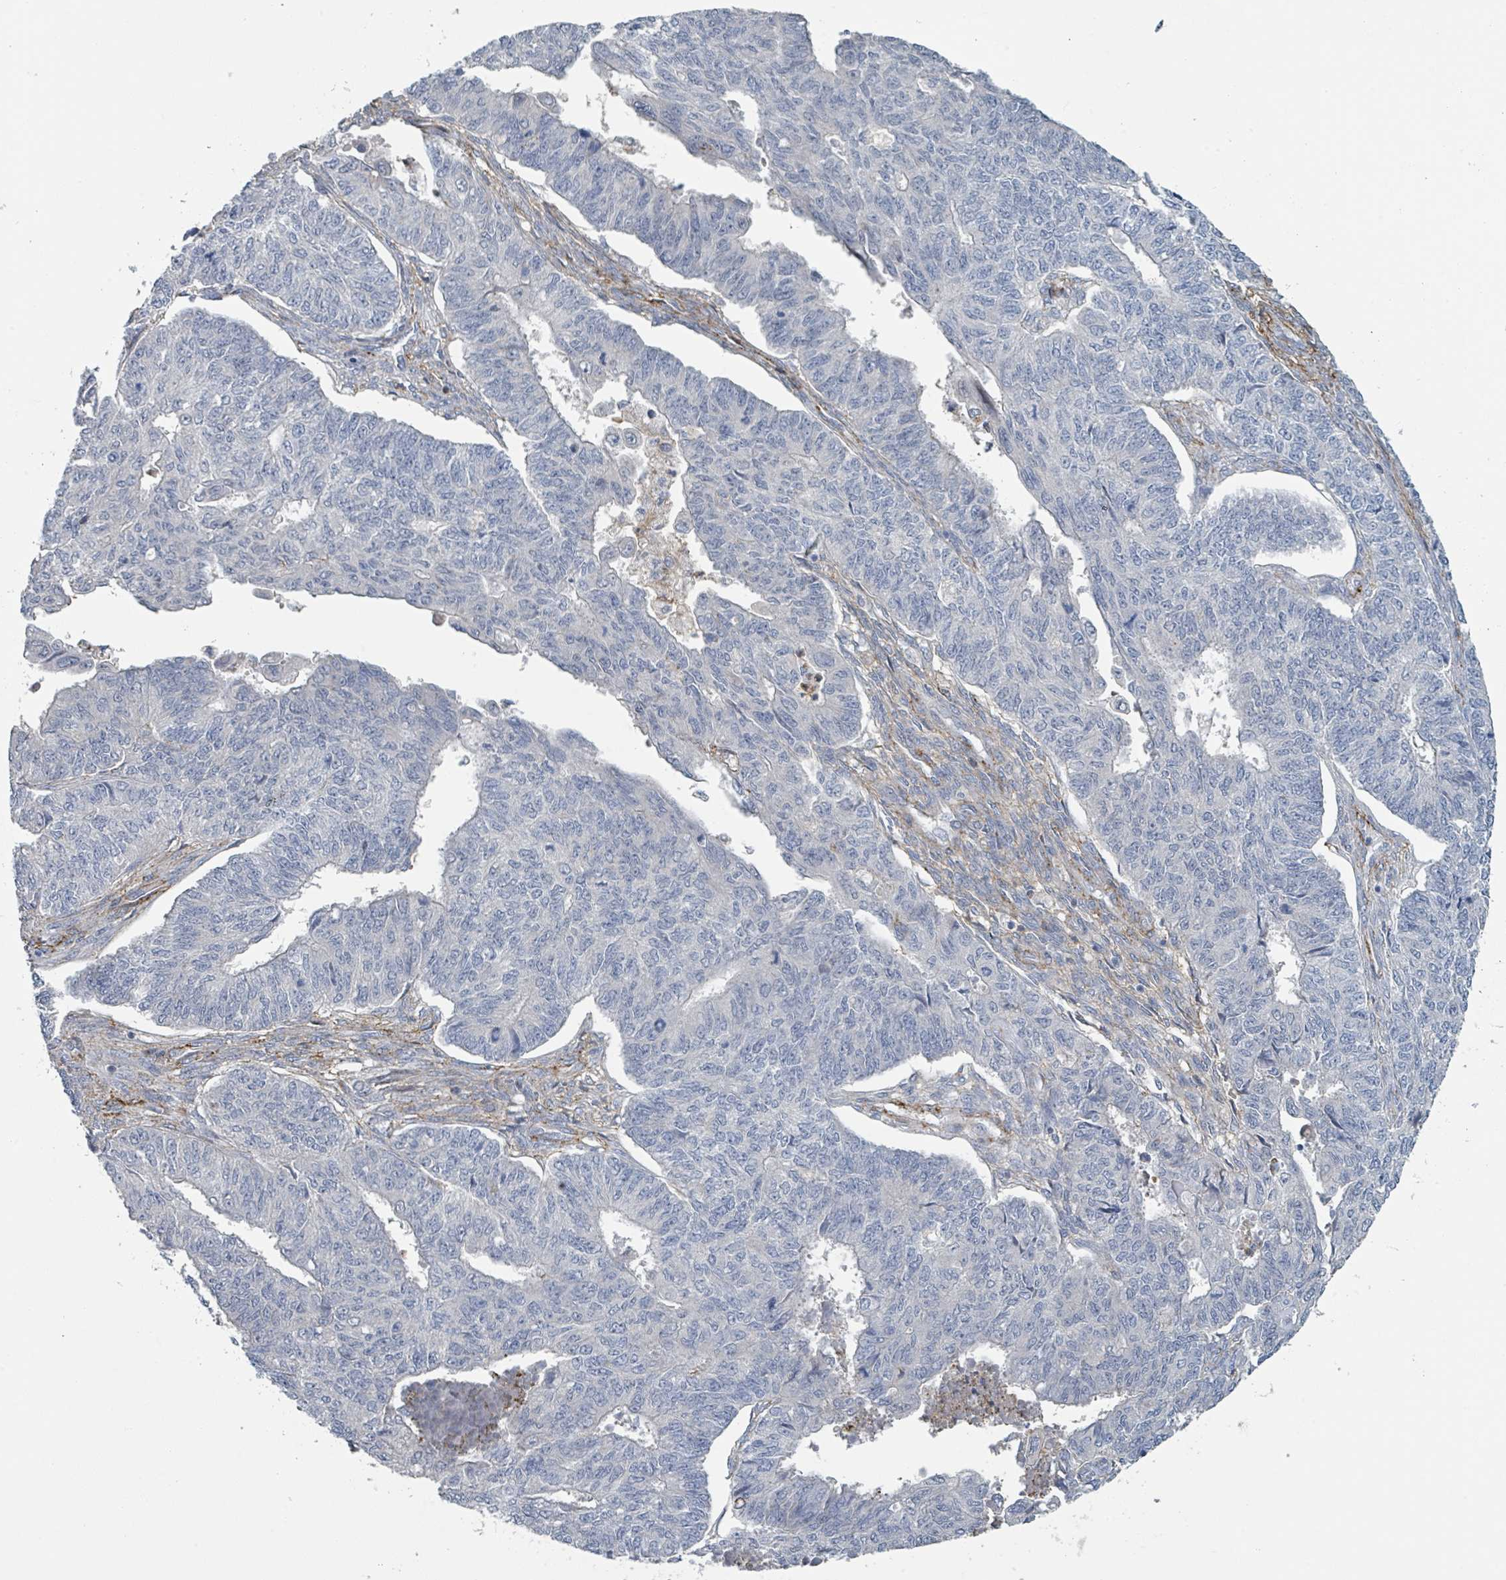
{"staining": {"intensity": "negative", "quantity": "none", "location": "none"}, "tissue": "endometrial cancer", "cell_type": "Tumor cells", "image_type": "cancer", "snomed": [{"axis": "morphology", "description": "Adenocarcinoma, NOS"}, {"axis": "topography", "description": "Endometrium"}], "caption": "DAB (3,3'-diaminobenzidine) immunohistochemical staining of adenocarcinoma (endometrial) shows no significant positivity in tumor cells.", "gene": "LRRC42", "patient": {"sex": "female", "age": 32}}